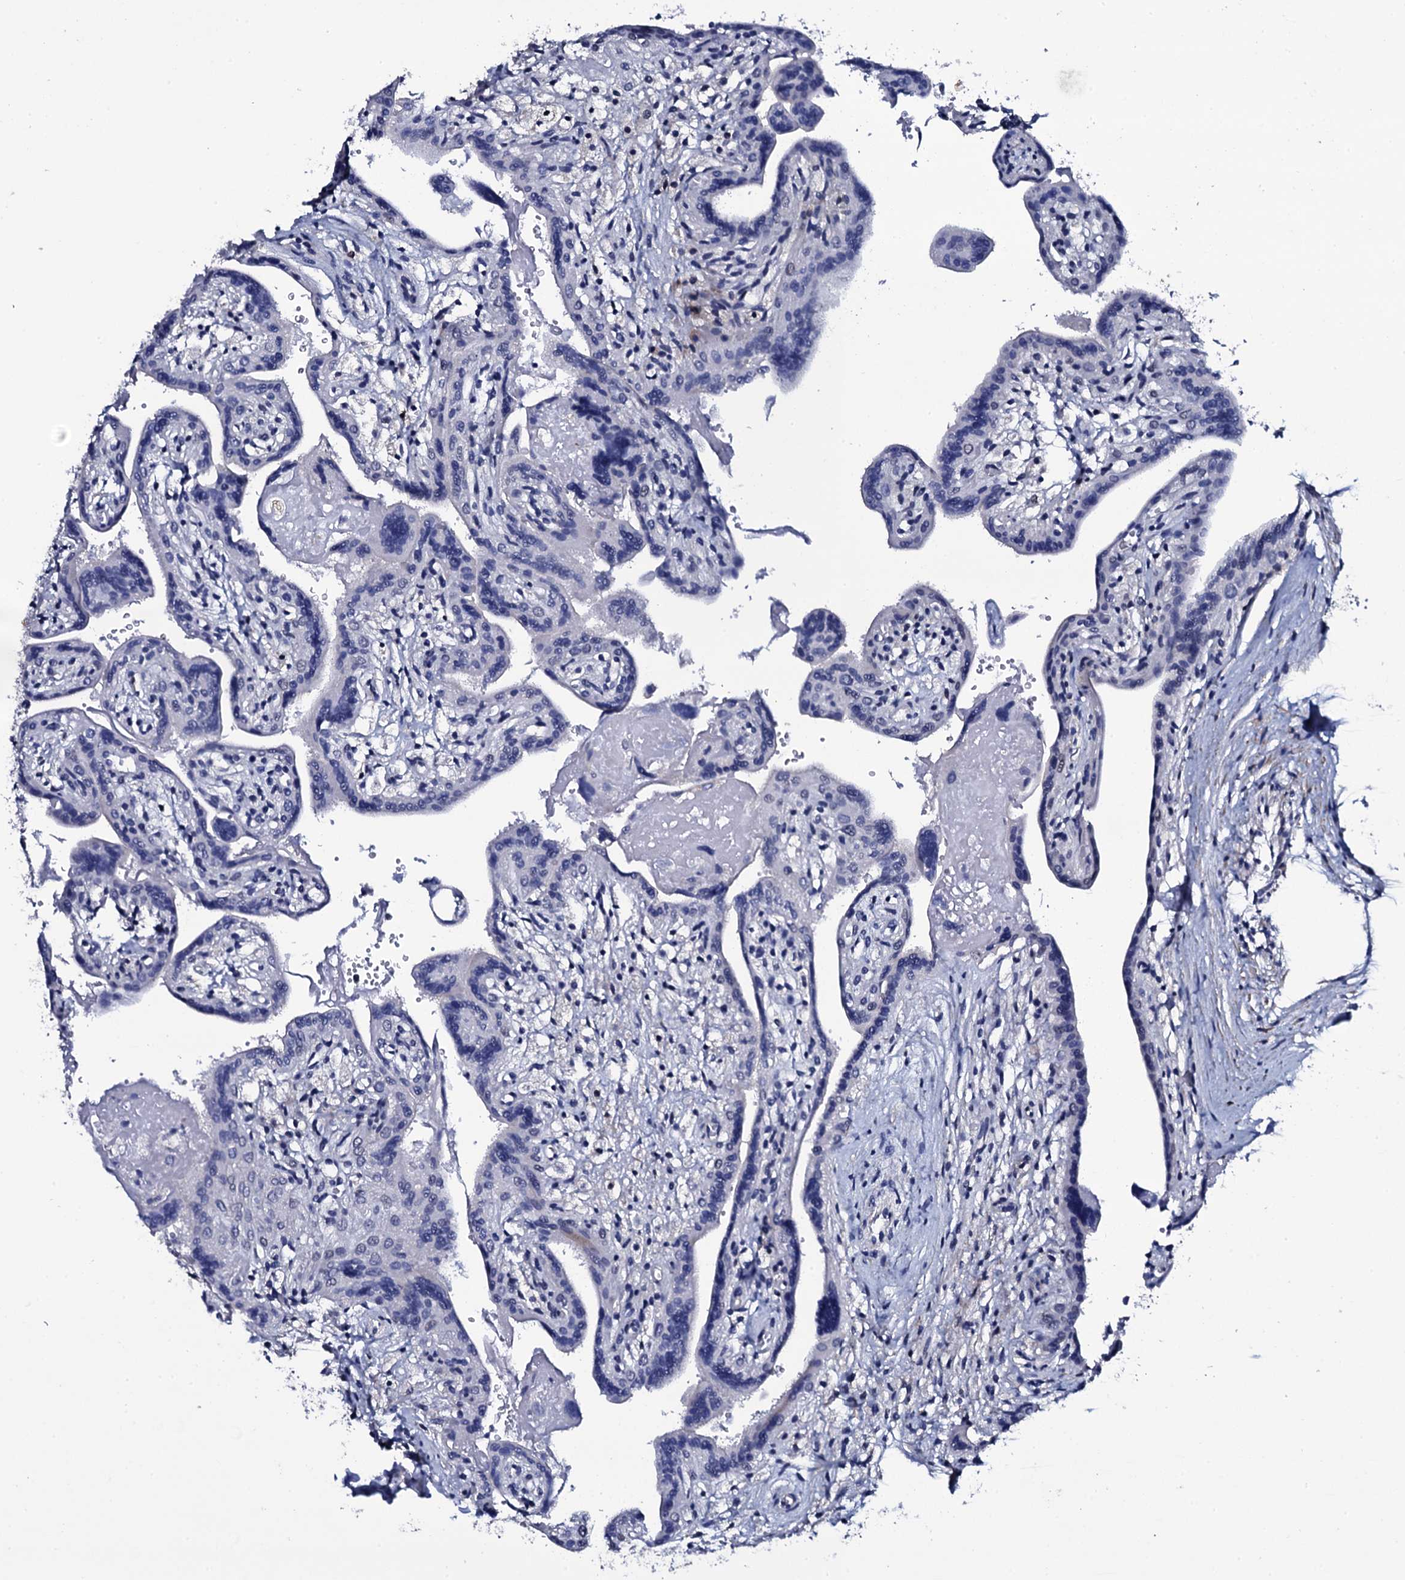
{"staining": {"intensity": "negative", "quantity": "none", "location": "none"}, "tissue": "placenta", "cell_type": "Trophoblastic cells", "image_type": "normal", "snomed": [{"axis": "morphology", "description": "Normal tissue, NOS"}, {"axis": "topography", "description": "Placenta"}], "caption": "Immunohistochemical staining of unremarkable placenta exhibits no significant expression in trophoblastic cells. The staining is performed using DAB (3,3'-diaminobenzidine) brown chromogen with nuclei counter-stained in using hematoxylin.", "gene": "NPM2", "patient": {"sex": "female", "age": 37}}